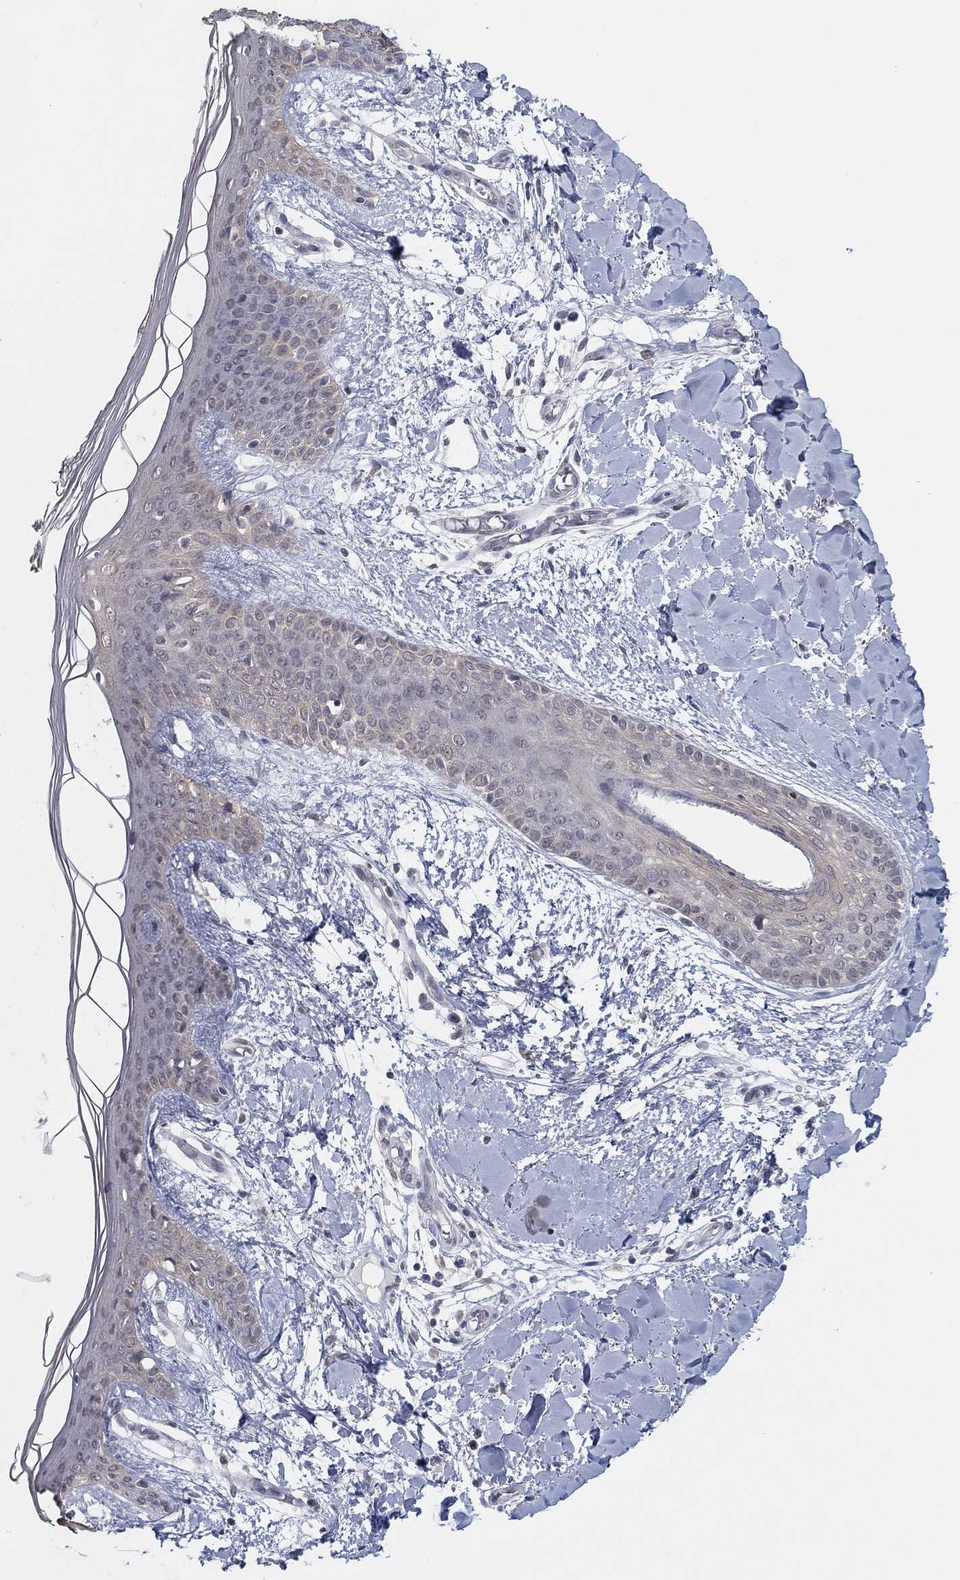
{"staining": {"intensity": "negative", "quantity": "none", "location": "none"}, "tissue": "skin", "cell_type": "Fibroblasts", "image_type": "normal", "snomed": [{"axis": "morphology", "description": "Normal tissue, NOS"}, {"axis": "topography", "description": "Skin"}], "caption": "Immunohistochemical staining of unremarkable skin displays no significant positivity in fibroblasts.", "gene": "SLC22A2", "patient": {"sex": "female", "age": 34}}